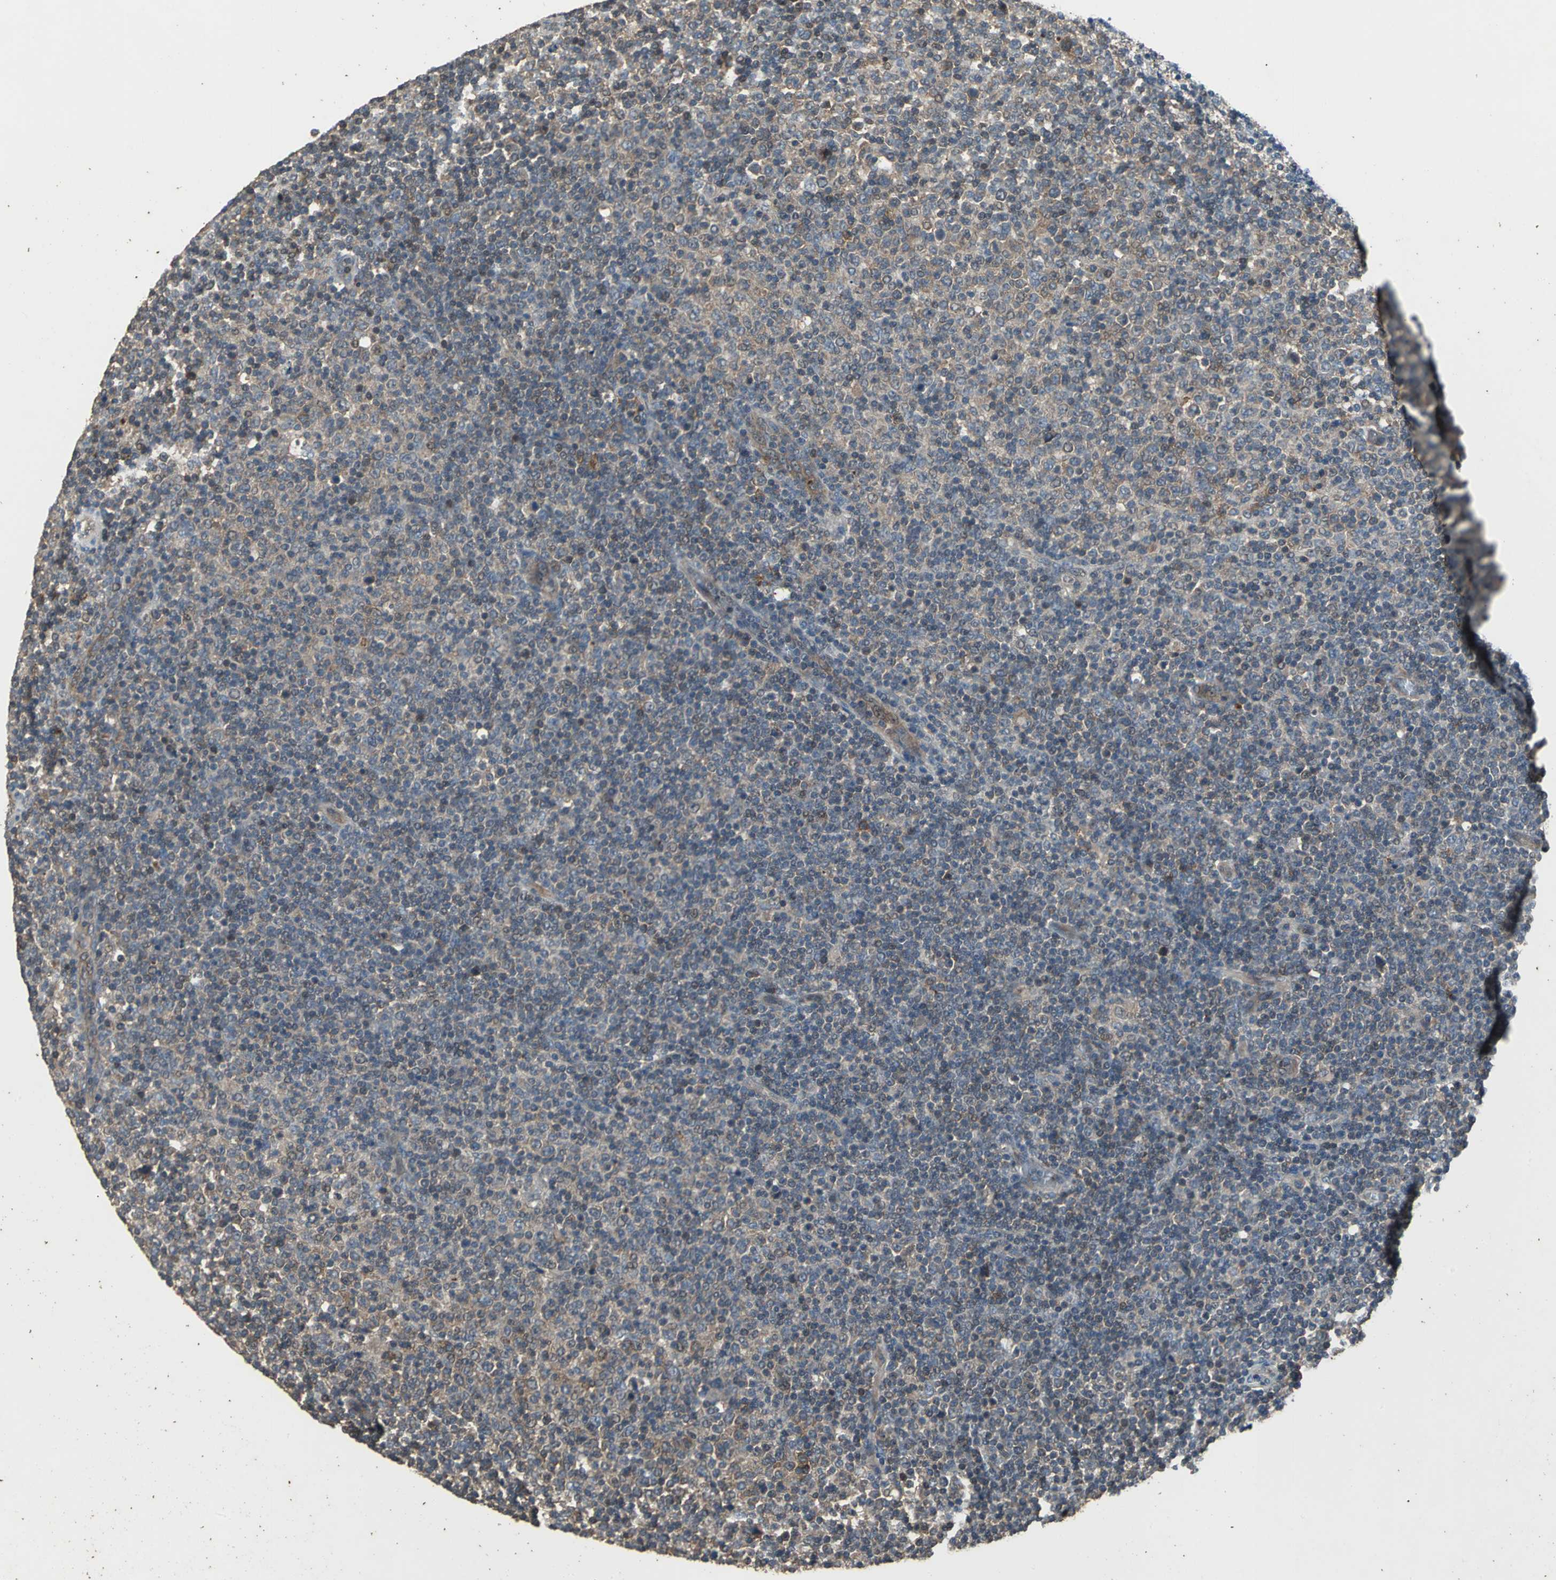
{"staining": {"intensity": "moderate", "quantity": "25%-75%", "location": "cytoplasmic/membranous,nuclear"}, "tissue": "lymphoma", "cell_type": "Tumor cells", "image_type": "cancer", "snomed": [{"axis": "morphology", "description": "Malignant lymphoma, non-Hodgkin's type, Low grade"}, {"axis": "topography", "description": "Lymph node"}], "caption": "Protein expression analysis of human malignant lymphoma, non-Hodgkin's type (low-grade) reveals moderate cytoplasmic/membranous and nuclear staining in about 25%-75% of tumor cells.", "gene": "MET", "patient": {"sex": "male", "age": 70}}